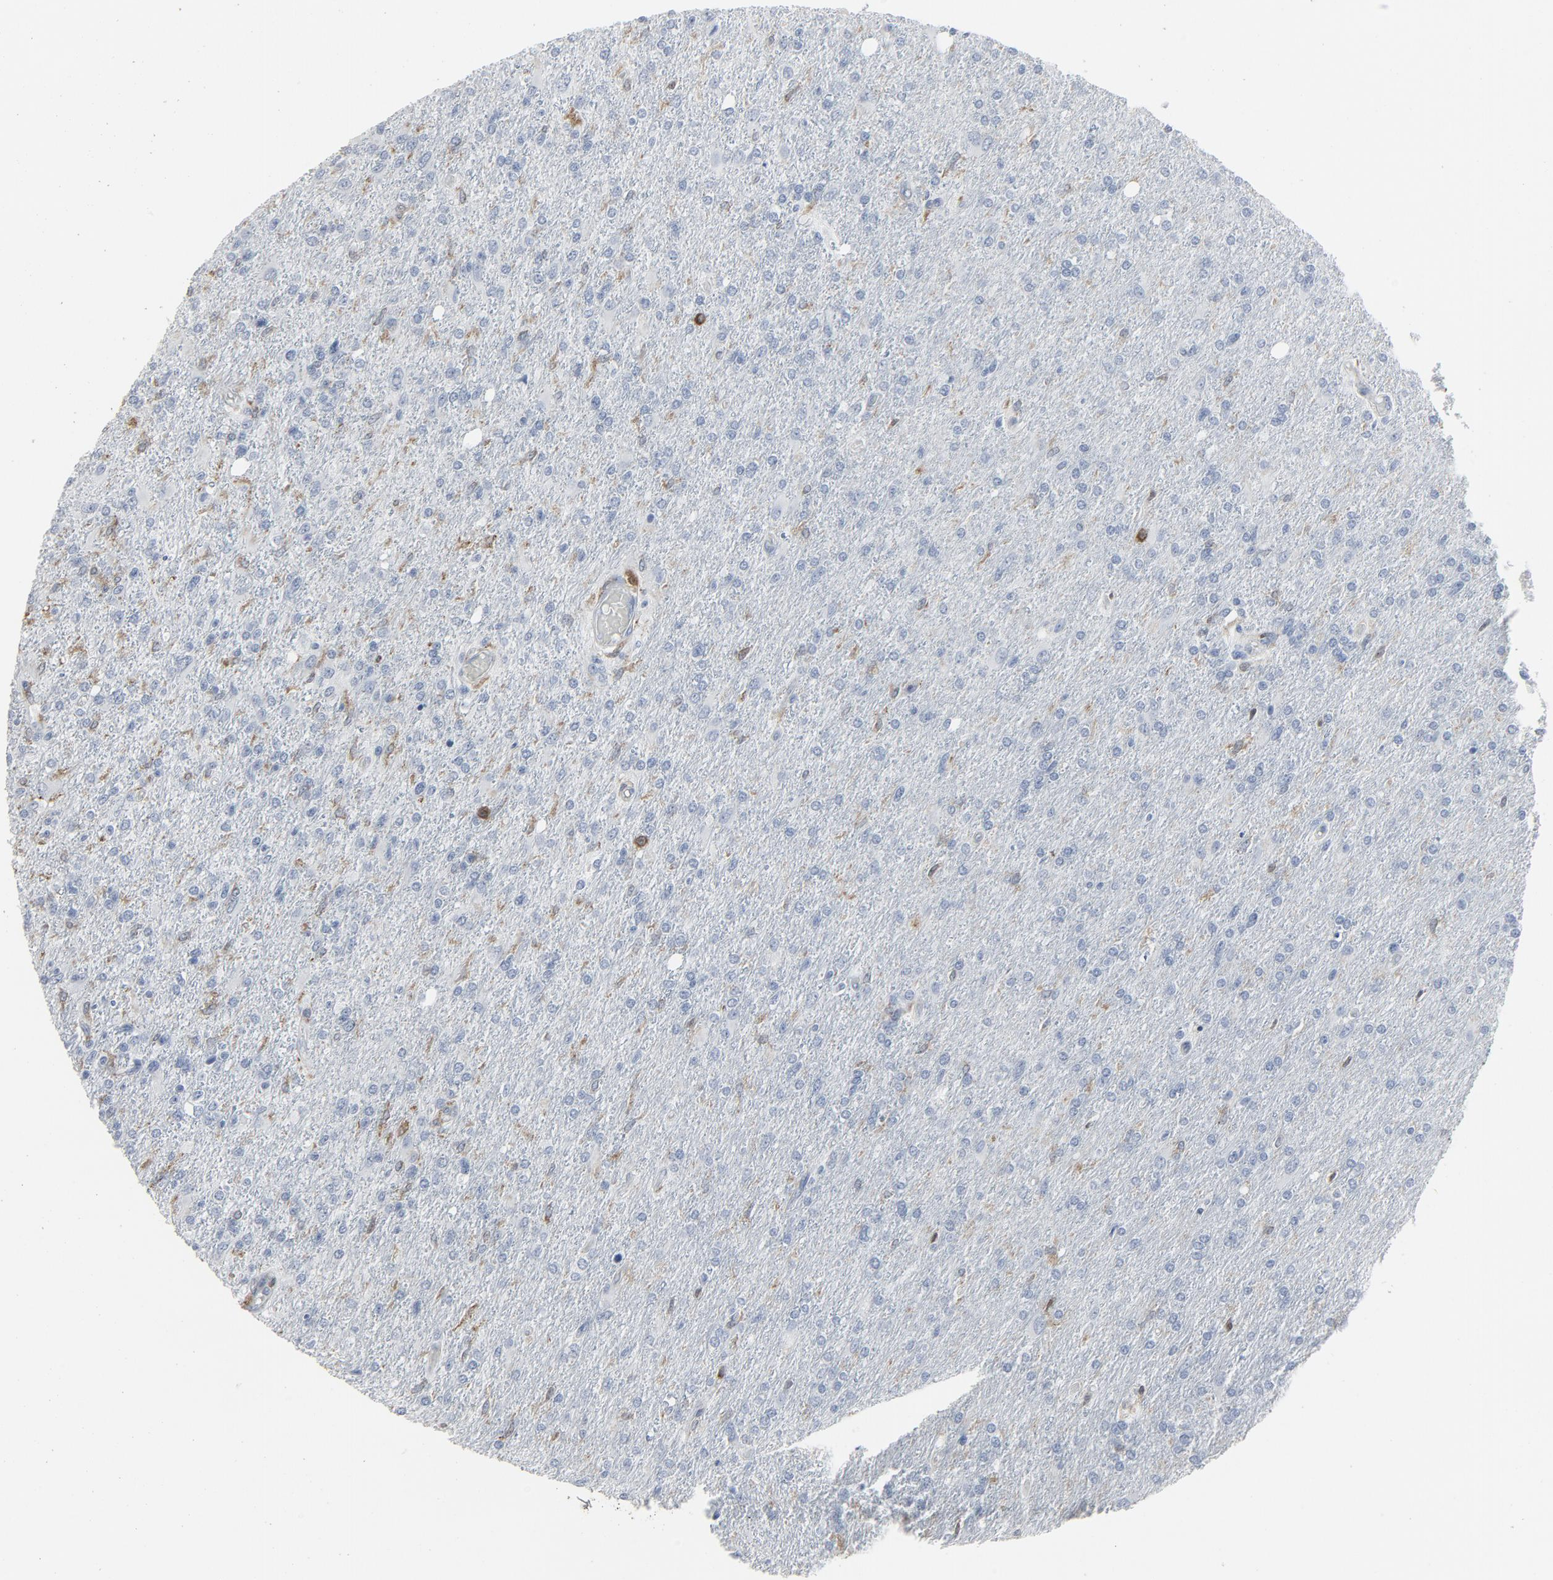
{"staining": {"intensity": "moderate", "quantity": "<25%", "location": "cytoplasmic/membranous"}, "tissue": "glioma", "cell_type": "Tumor cells", "image_type": "cancer", "snomed": [{"axis": "morphology", "description": "Glioma, malignant, High grade"}, {"axis": "topography", "description": "Cerebral cortex"}], "caption": "Malignant glioma (high-grade) stained with DAB (3,3'-diaminobenzidine) immunohistochemistry exhibits low levels of moderate cytoplasmic/membranous positivity in about <25% of tumor cells. The staining was performed using DAB (3,3'-diaminobenzidine), with brown indicating positive protein expression. Nuclei are stained blue with hematoxylin.", "gene": "LCP2", "patient": {"sex": "male", "age": 76}}